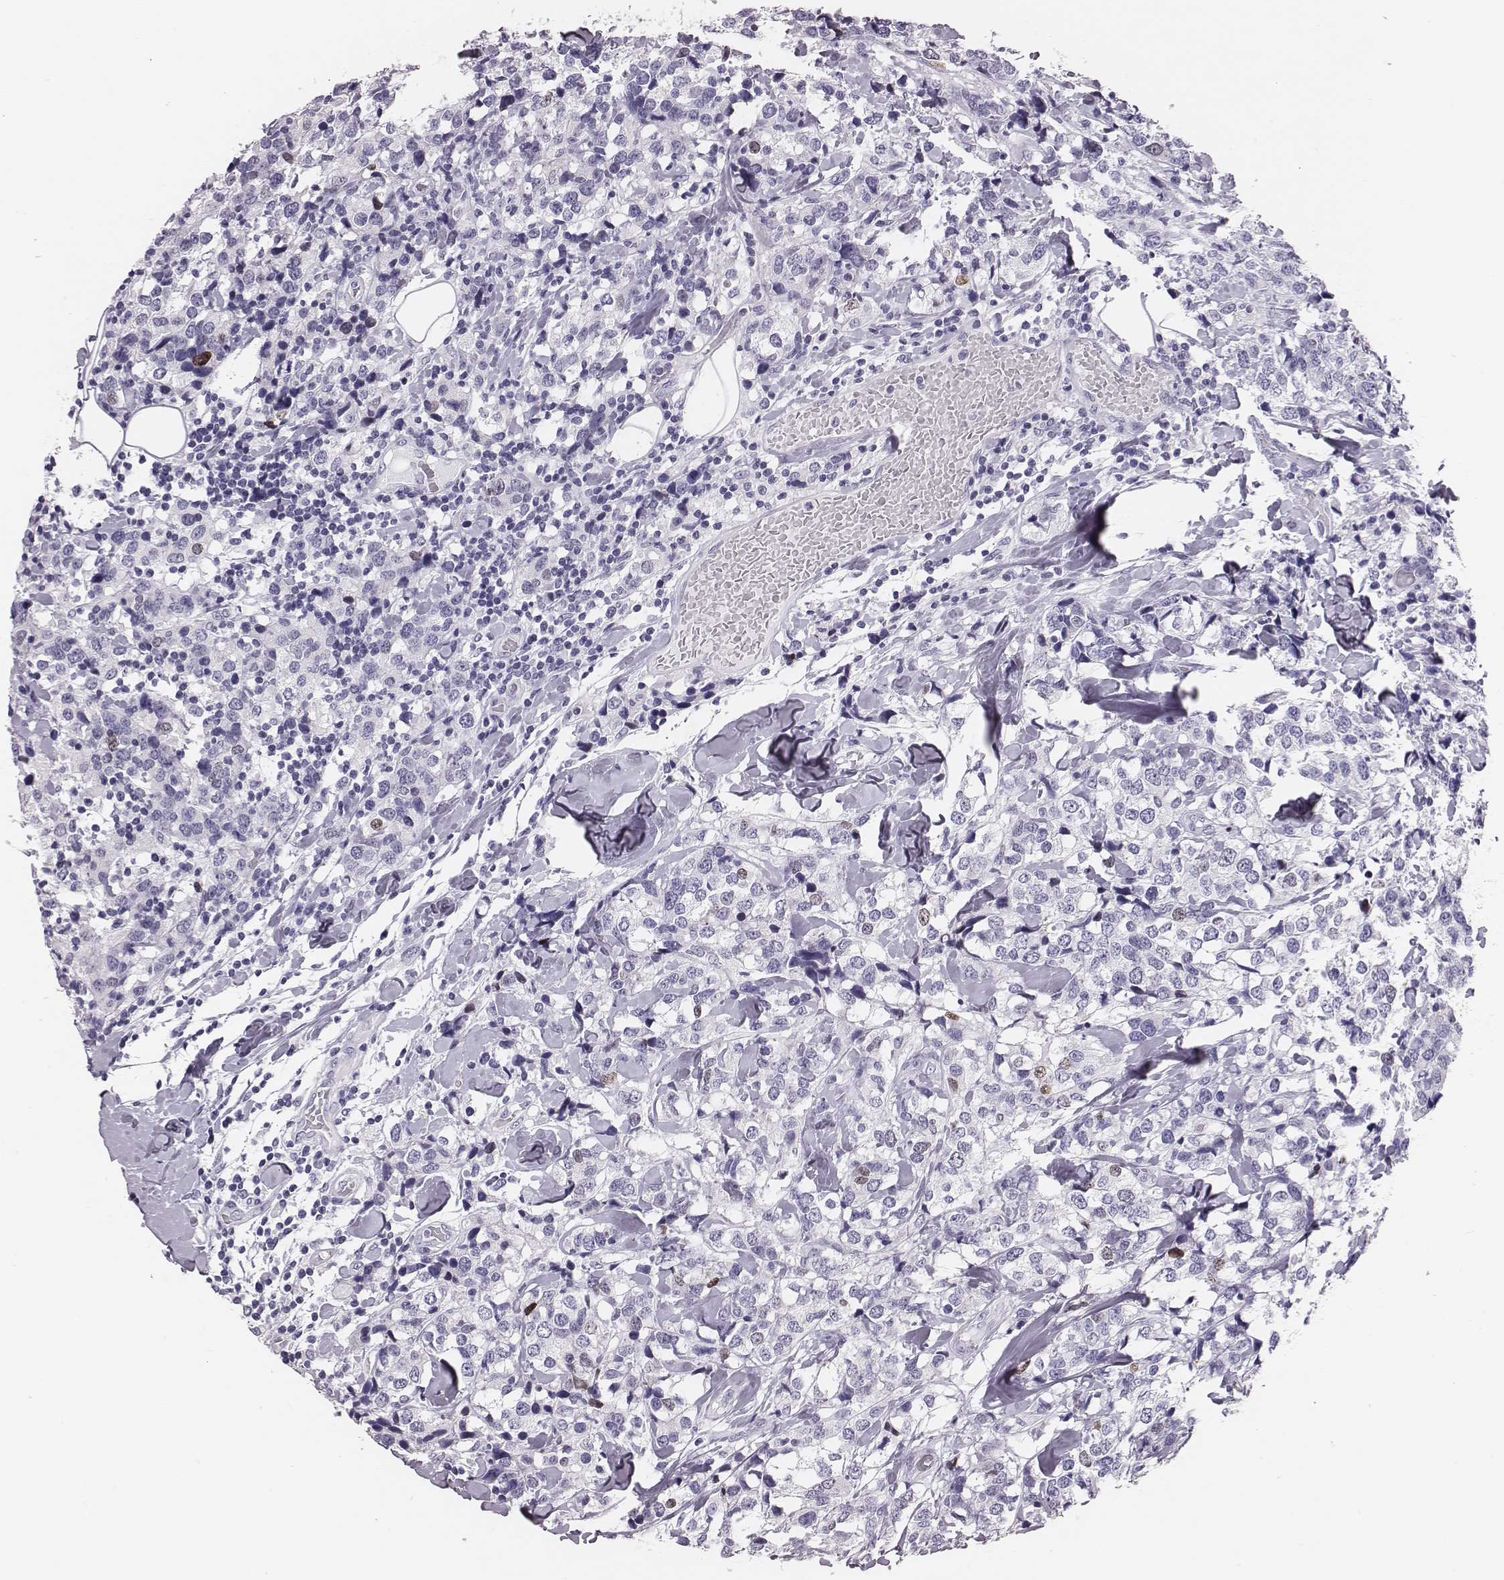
{"staining": {"intensity": "negative", "quantity": "none", "location": "none"}, "tissue": "breast cancer", "cell_type": "Tumor cells", "image_type": "cancer", "snomed": [{"axis": "morphology", "description": "Lobular carcinoma"}, {"axis": "topography", "description": "Breast"}], "caption": "This is a photomicrograph of immunohistochemistry (IHC) staining of lobular carcinoma (breast), which shows no positivity in tumor cells. (Brightfield microscopy of DAB immunohistochemistry at high magnification).", "gene": "H1-6", "patient": {"sex": "female", "age": 59}}